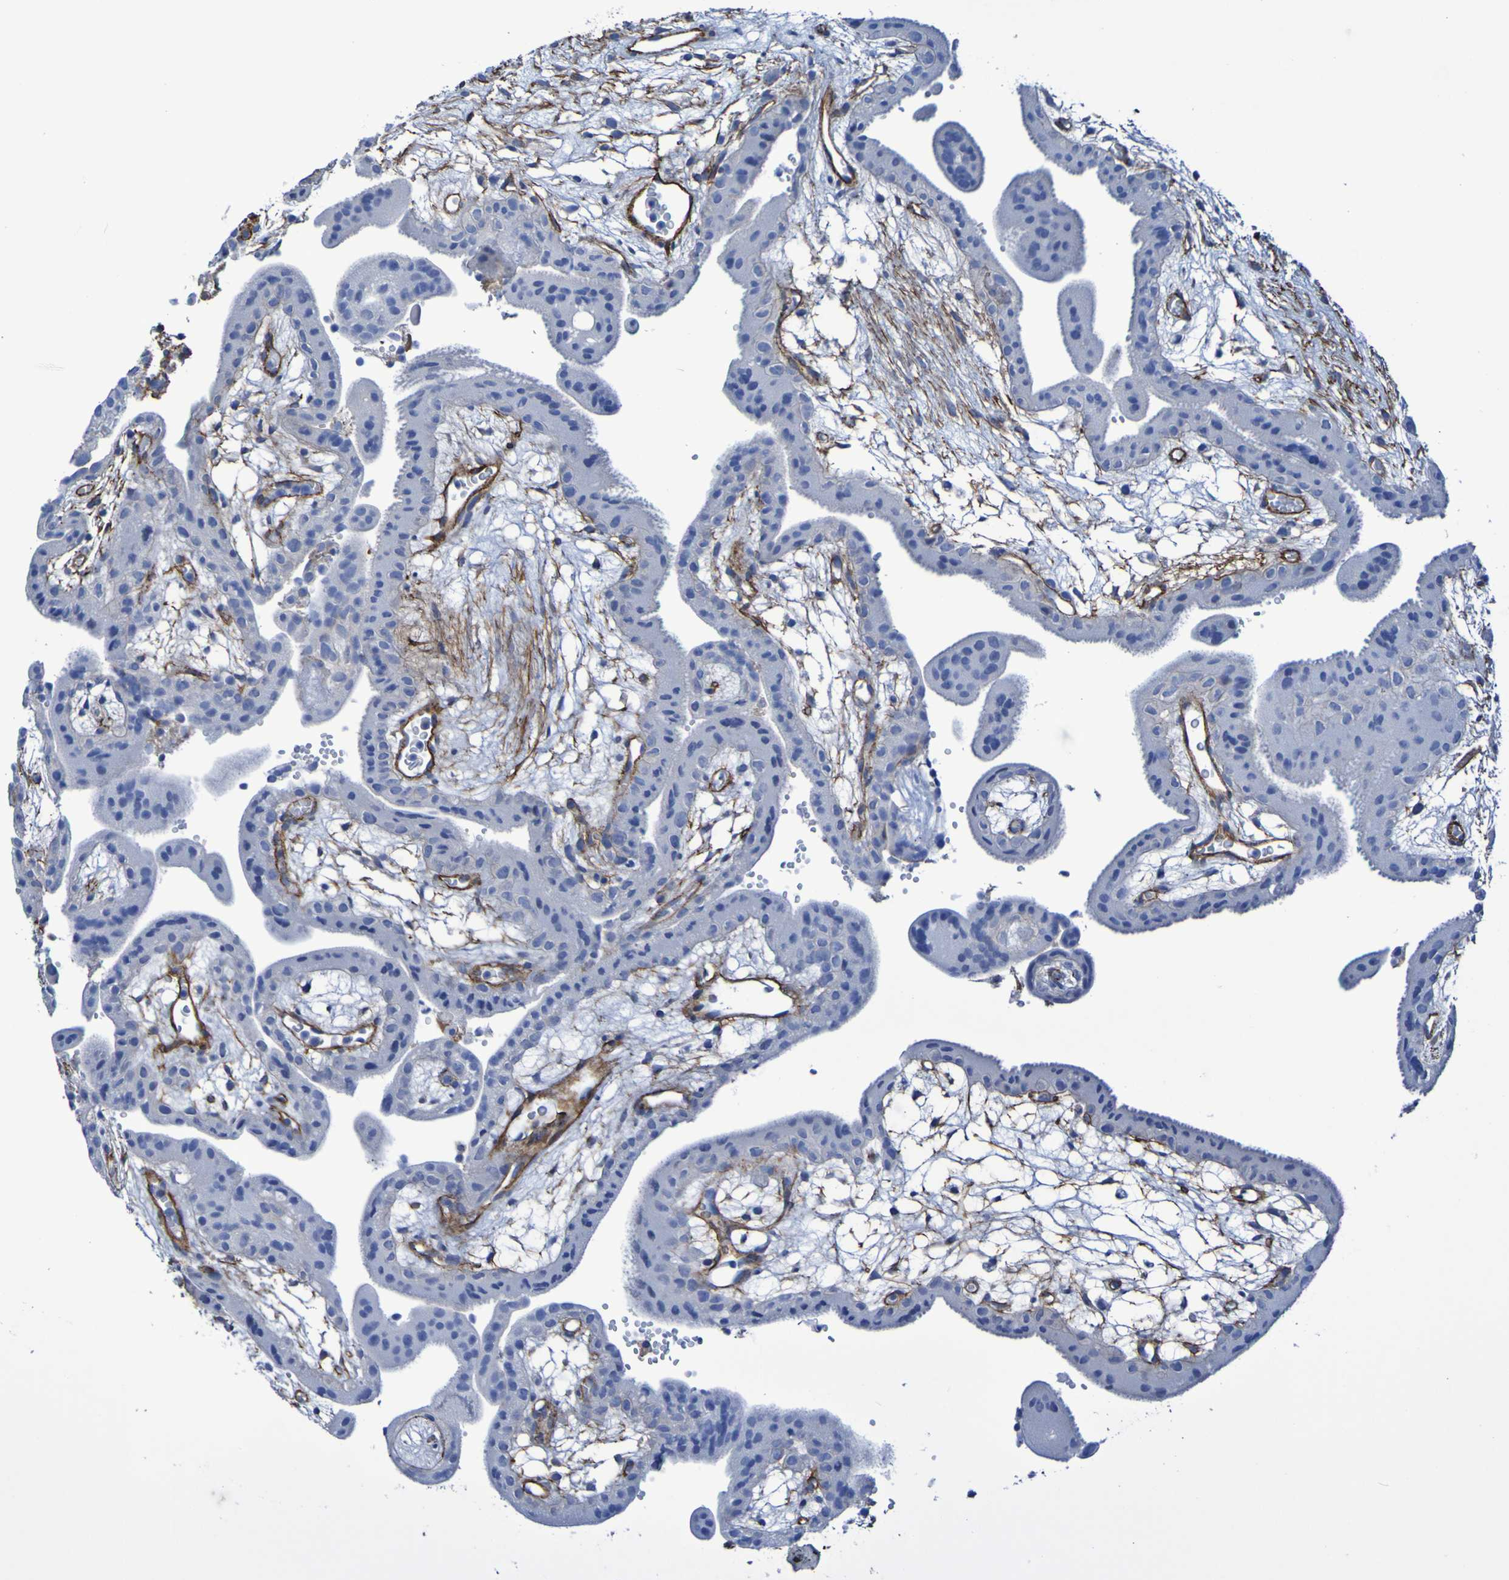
{"staining": {"intensity": "strong", "quantity": "<25%", "location": "cytoplasmic/membranous"}, "tissue": "placenta", "cell_type": "Decidual cells", "image_type": "normal", "snomed": [{"axis": "morphology", "description": "Normal tissue, NOS"}, {"axis": "topography", "description": "Placenta"}], "caption": "Immunohistochemical staining of unremarkable human placenta exhibits medium levels of strong cytoplasmic/membranous staining in about <25% of decidual cells.", "gene": "LPP", "patient": {"sex": "female", "age": 18}}